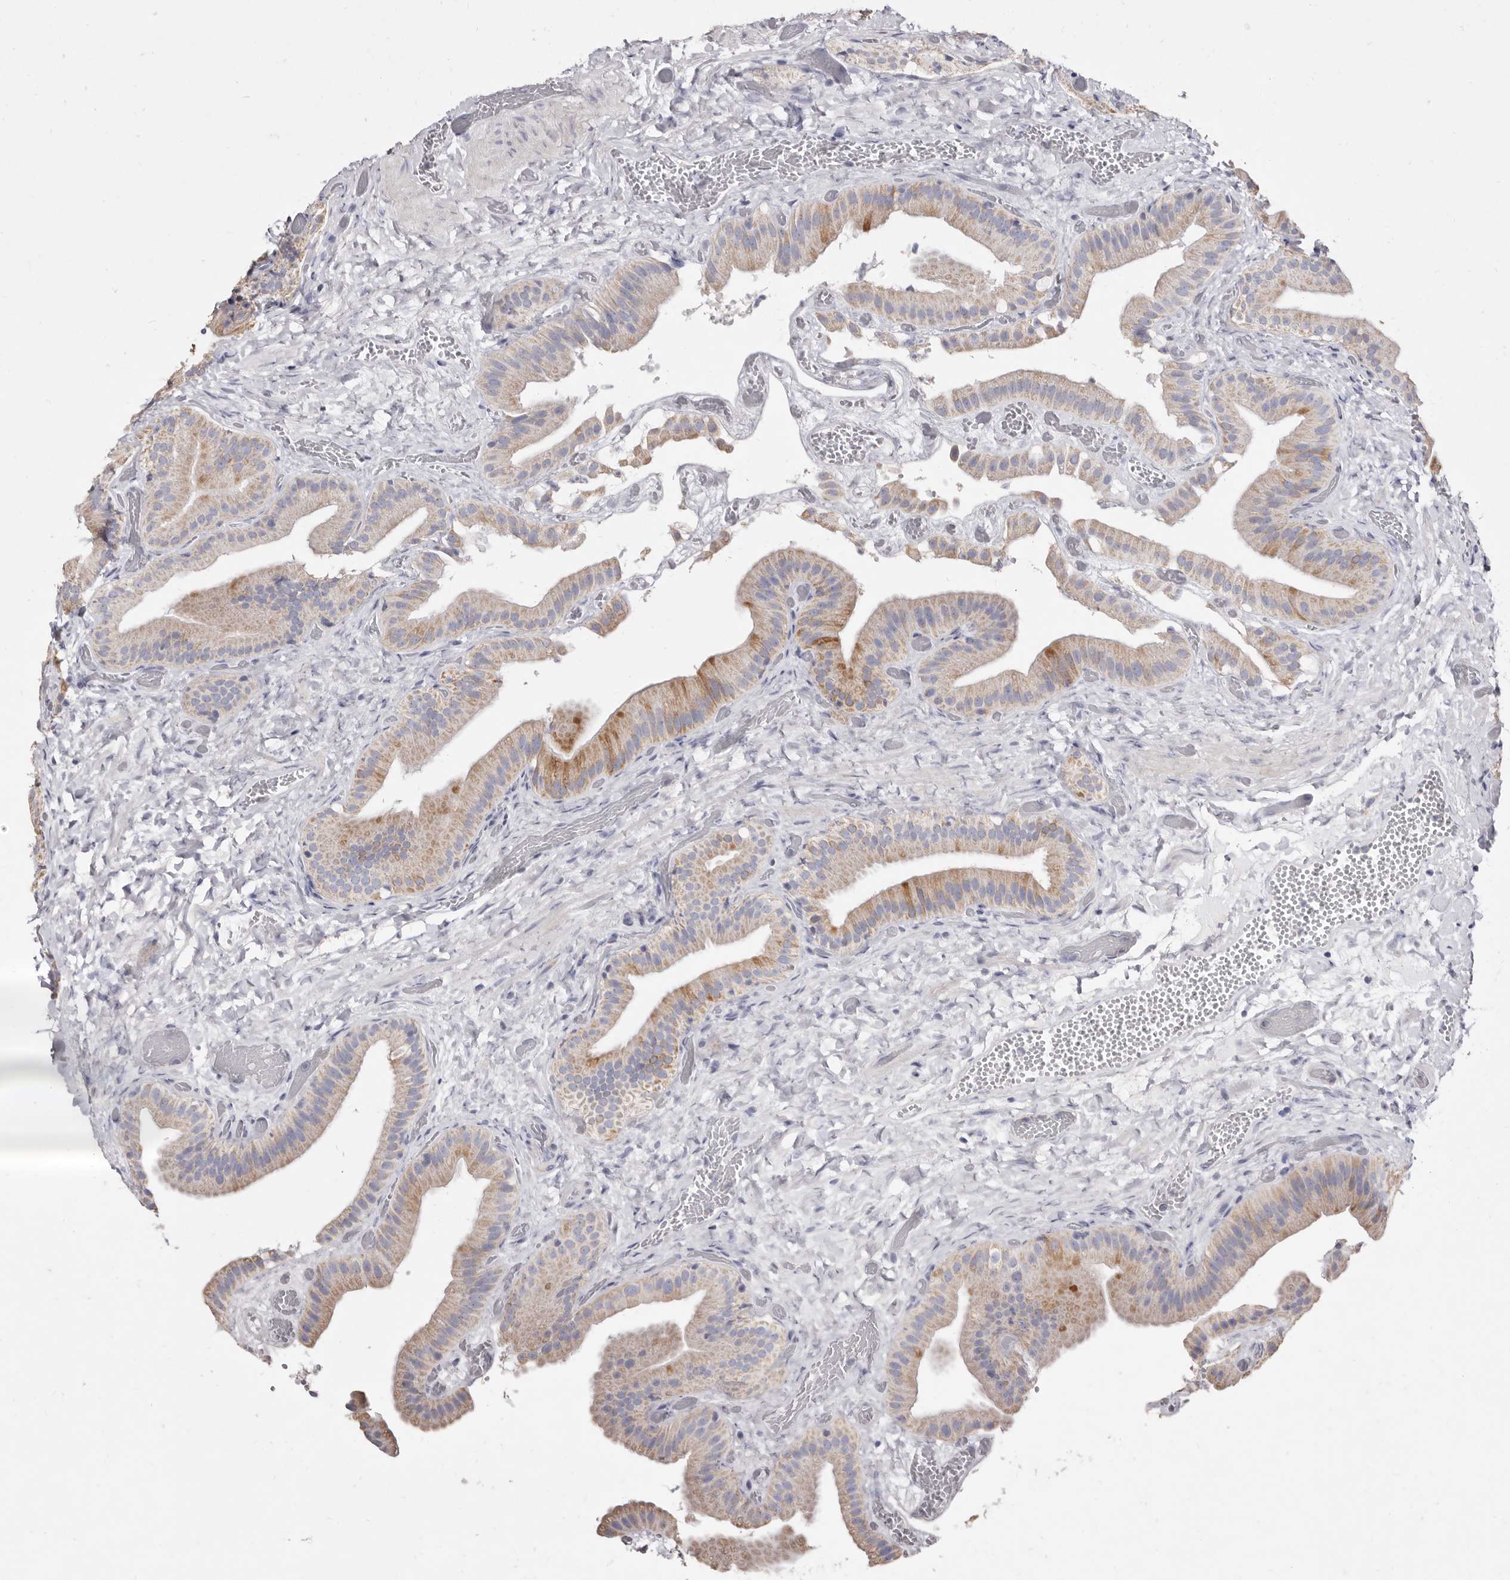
{"staining": {"intensity": "moderate", "quantity": "<25%", "location": "cytoplasmic/membranous"}, "tissue": "gallbladder", "cell_type": "Glandular cells", "image_type": "normal", "snomed": [{"axis": "morphology", "description": "Normal tissue, NOS"}, {"axis": "topography", "description": "Gallbladder"}], "caption": "IHC image of normal gallbladder stained for a protein (brown), which demonstrates low levels of moderate cytoplasmic/membranous staining in approximately <25% of glandular cells.", "gene": "CYP2E1", "patient": {"sex": "female", "age": 64}}